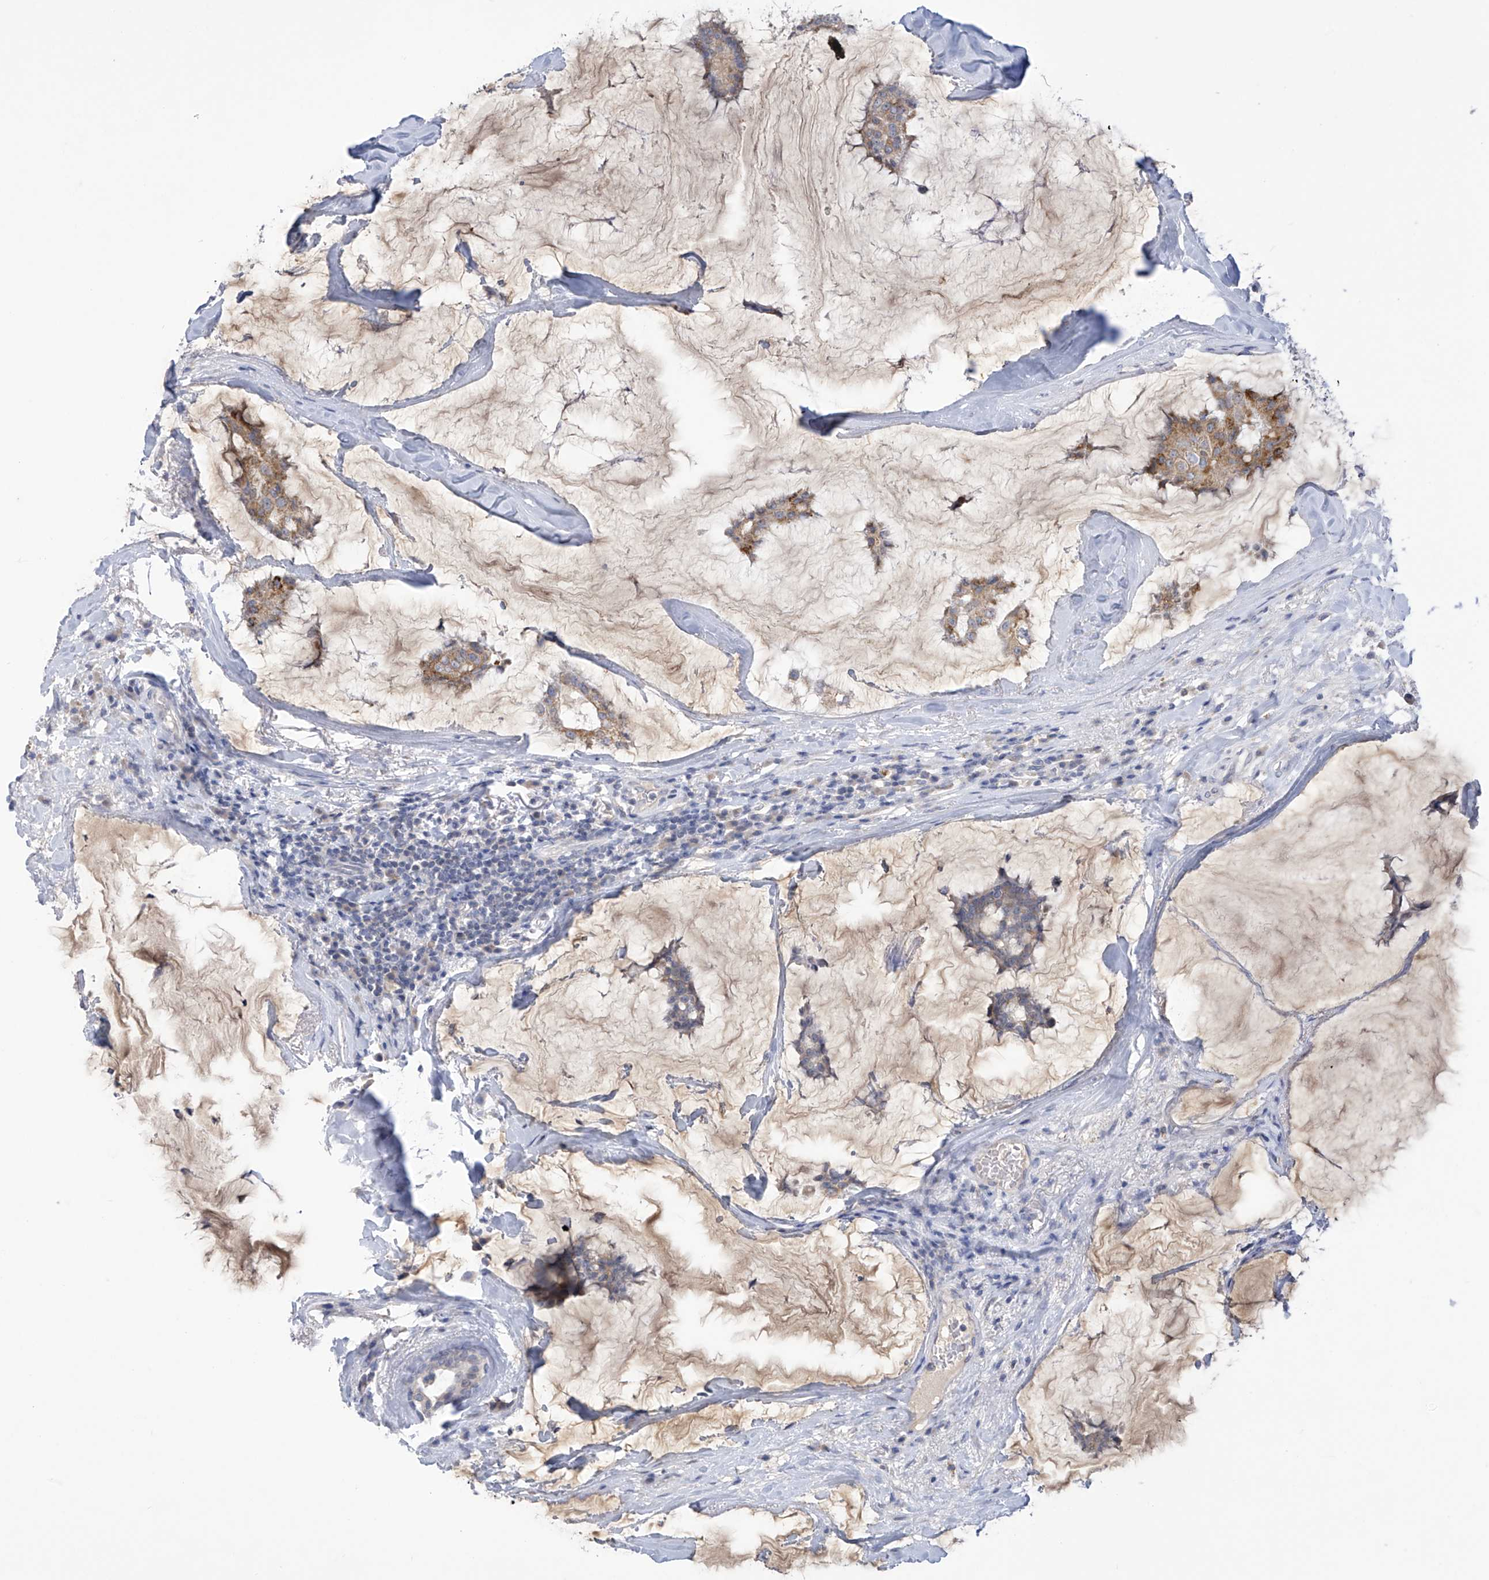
{"staining": {"intensity": "weak", "quantity": "25%-75%", "location": "cytoplasmic/membranous"}, "tissue": "breast cancer", "cell_type": "Tumor cells", "image_type": "cancer", "snomed": [{"axis": "morphology", "description": "Duct carcinoma"}, {"axis": "topography", "description": "Breast"}], "caption": "High-magnification brightfield microscopy of infiltrating ductal carcinoma (breast) stained with DAB (3,3'-diaminobenzidine) (brown) and counterstained with hematoxylin (blue). tumor cells exhibit weak cytoplasmic/membranous positivity is seen in about25%-75% of cells. The protein of interest is stained brown, and the nuclei are stained in blue (DAB IHC with brightfield microscopy, high magnification).", "gene": "IBA57", "patient": {"sex": "female", "age": 93}}